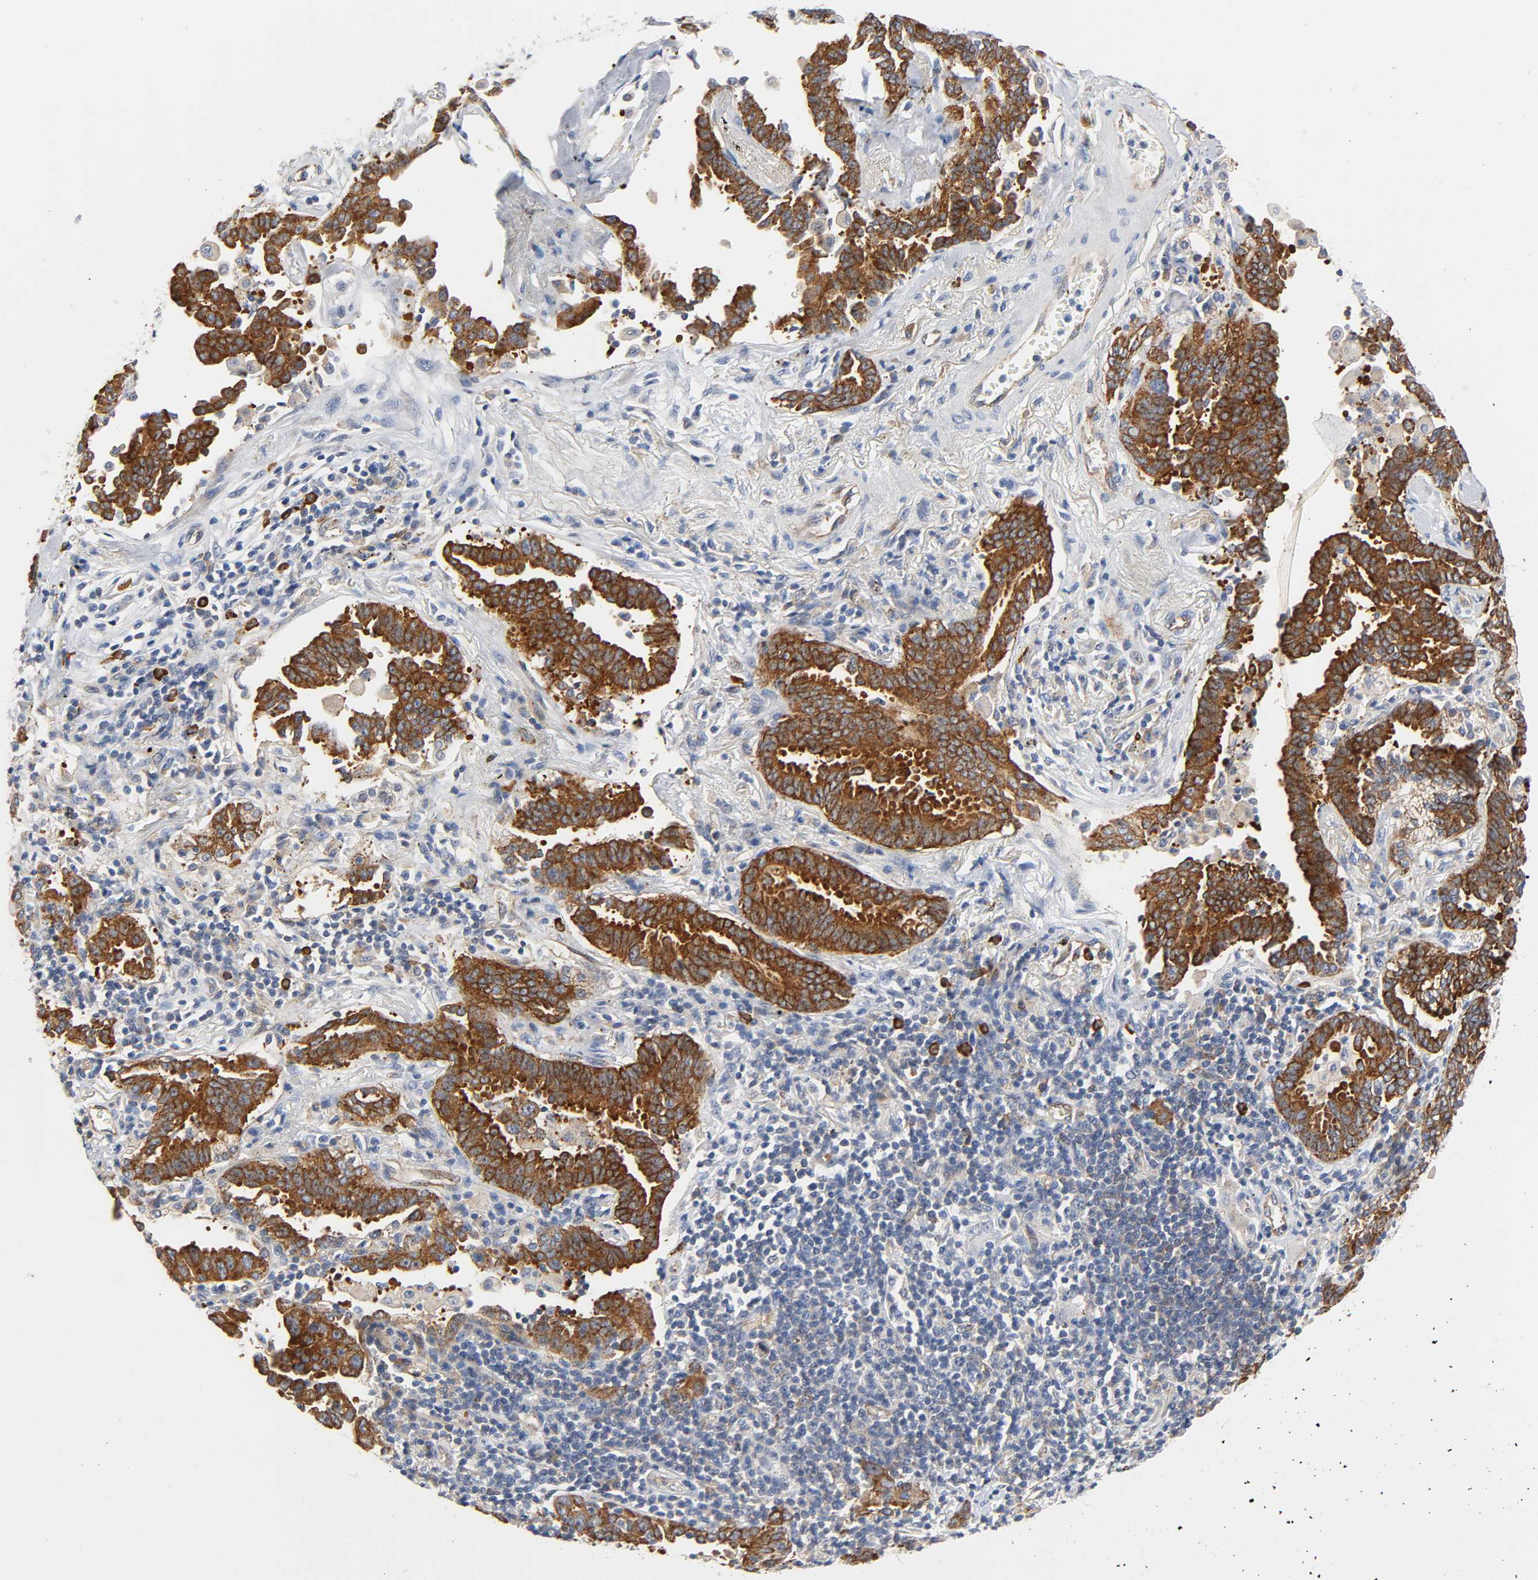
{"staining": {"intensity": "strong", "quantity": ">75%", "location": "cytoplasmic/membranous"}, "tissue": "lung cancer", "cell_type": "Tumor cells", "image_type": "cancer", "snomed": [{"axis": "morphology", "description": "Adenocarcinoma, NOS"}, {"axis": "topography", "description": "Lung"}], "caption": "Protein expression analysis of adenocarcinoma (lung) displays strong cytoplasmic/membranous positivity in approximately >75% of tumor cells. The staining was performed using DAB, with brown indicating positive protein expression. Nuclei are stained blue with hematoxylin.", "gene": "CD2AP", "patient": {"sex": "female", "age": 64}}